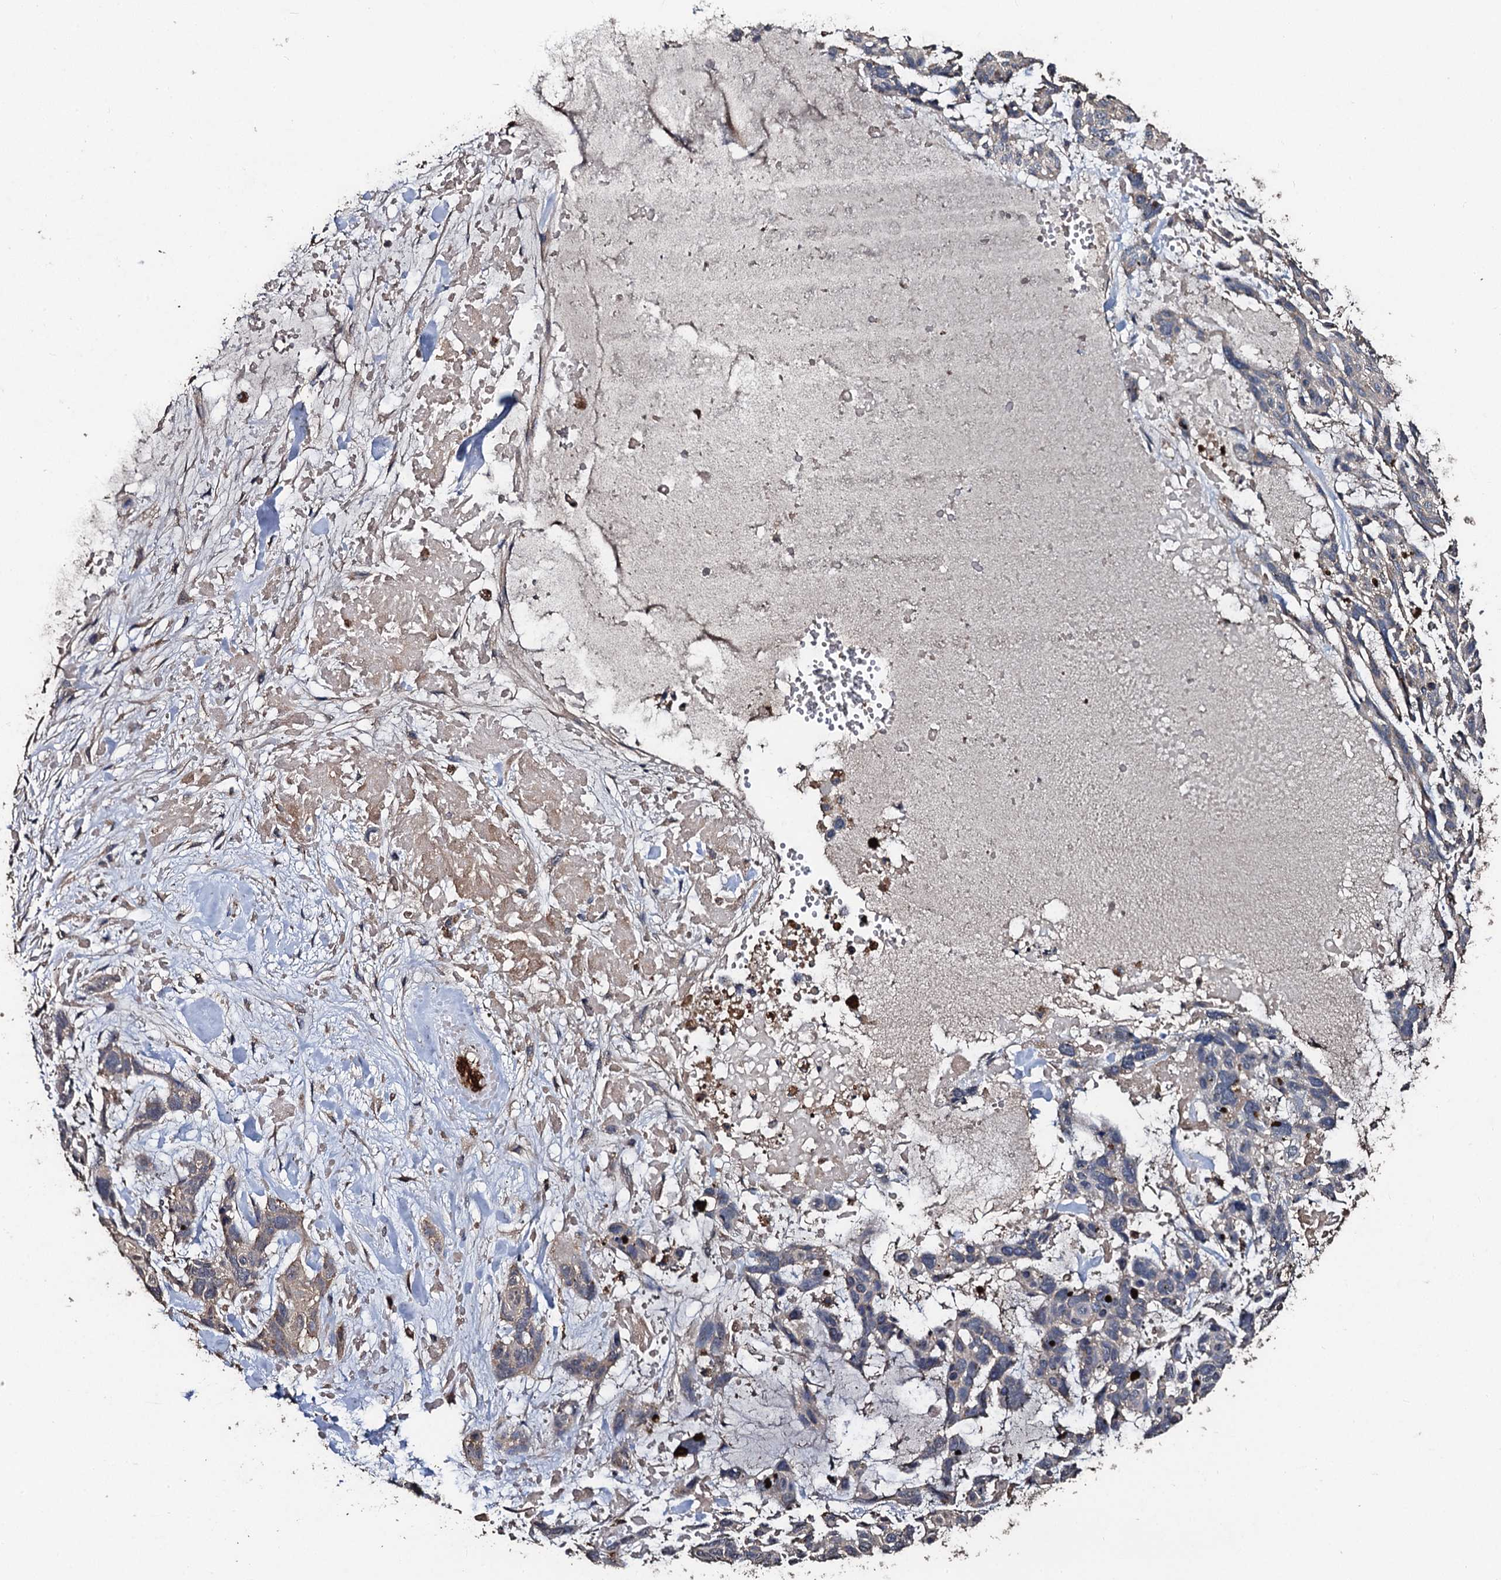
{"staining": {"intensity": "weak", "quantity": "25%-75%", "location": "cytoplasmic/membranous"}, "tissue": "skin cancer", "cell_type": "Tumor cells", "image_type": "cancer", "snomed": [{"axis": "morphology", "description": "Basal cell carcinoma"}, {"axis": "topography", "description": "Skin"}], "caption": "Weak cytoplasmic/membranous protein staining is seen in approximately 25%-75% of tumor cells in basal cell carcinoma (skin).", "gene": "PPTC7", "patient": {"sex": "male", "age": 88}}